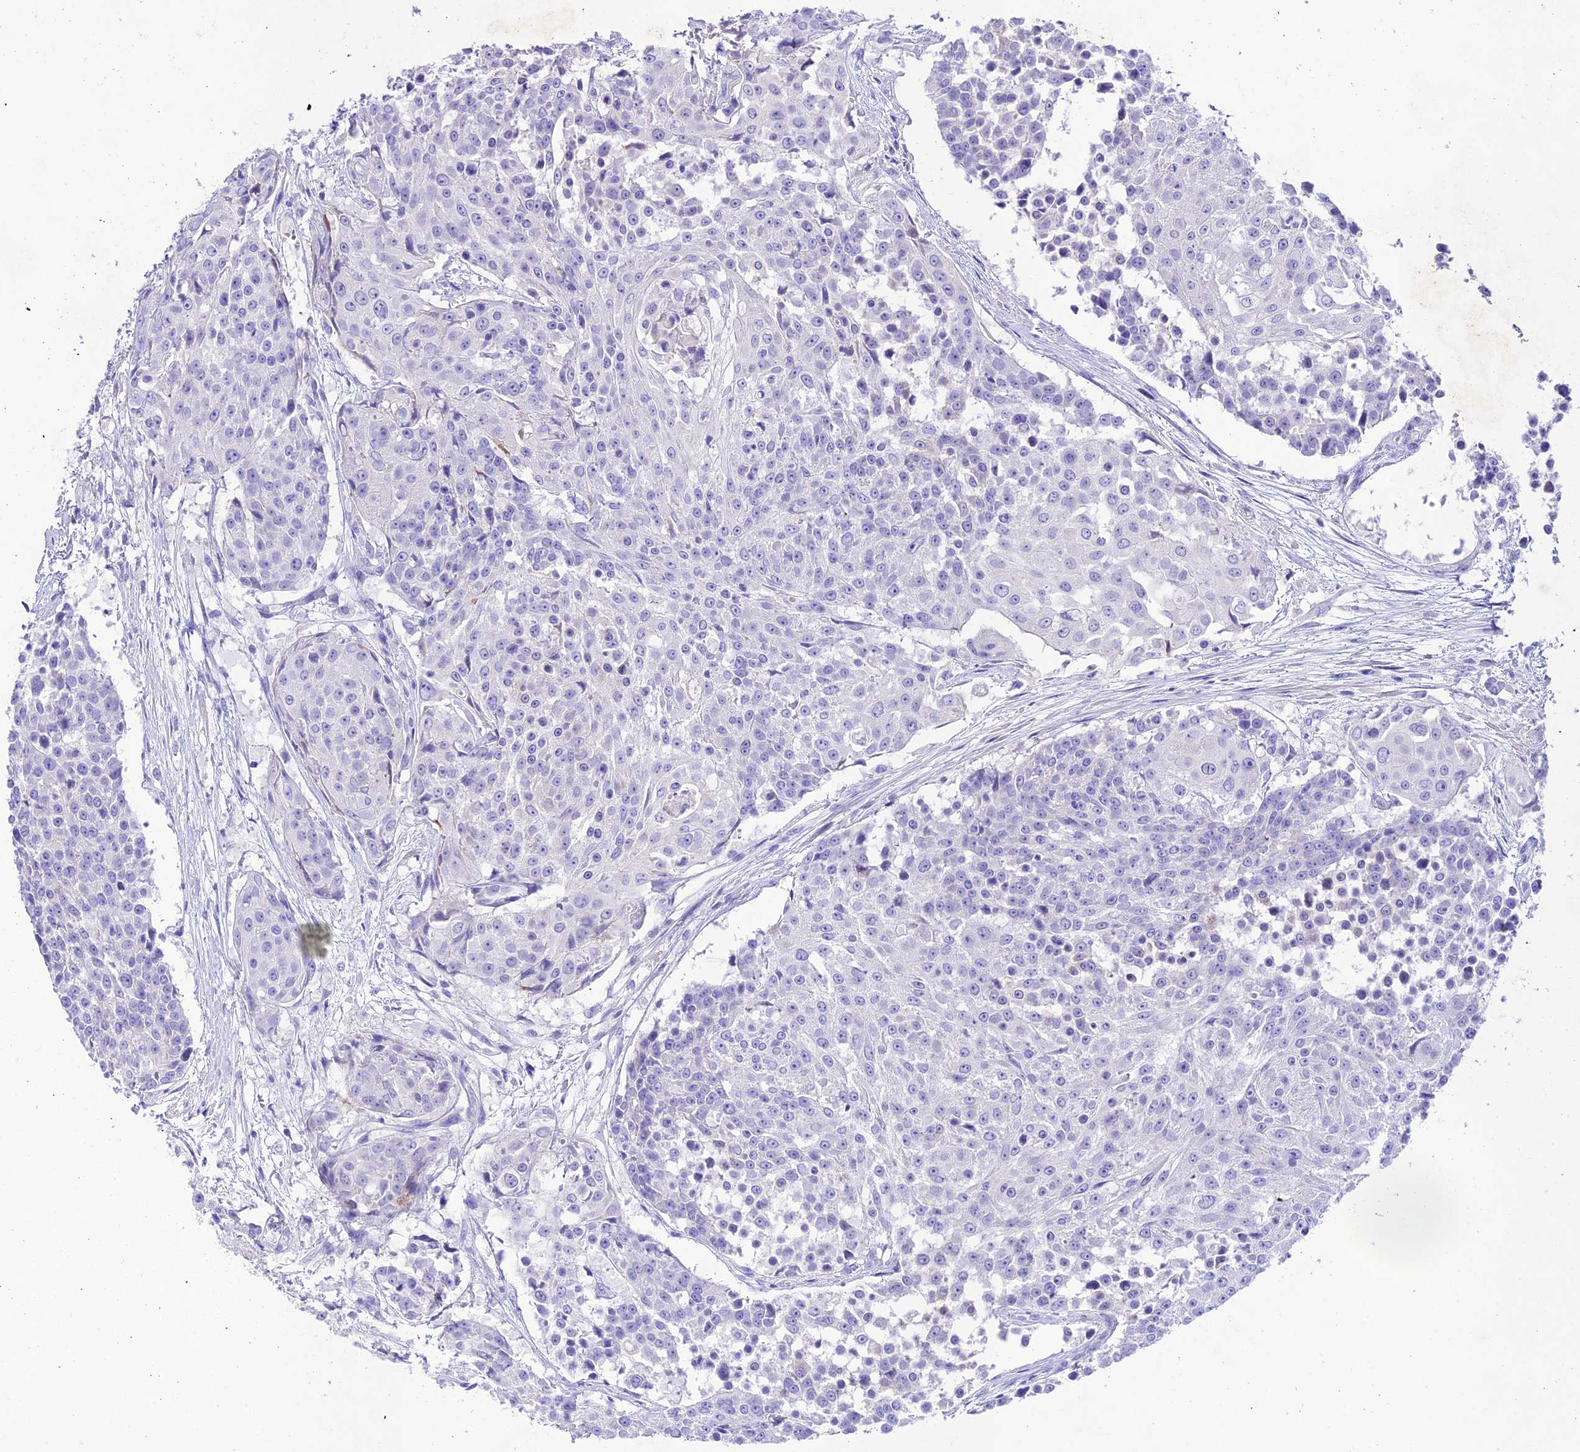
{"staining": {"intensity": "negative", "quantity": "none", "location": "none"}, "tissue": "urothelial cancer", "cell_type": "Tumor cells", "image_type": "cancer", "snomed": [{"axis": "morphology", "description": "Urothelial carcinoma, High grade"}, {"axis": "topography", "description": "Urinary bladder"}], "caption": "An IHC micrograph of high-grade urothelial carcinoma is shown. There is no staining in tumor cells of high-grade urothelial carcinoma. Nuclei are stained in blue.", "gene": "NLRP6", "patient": {"sex": "female", "age": 63}}